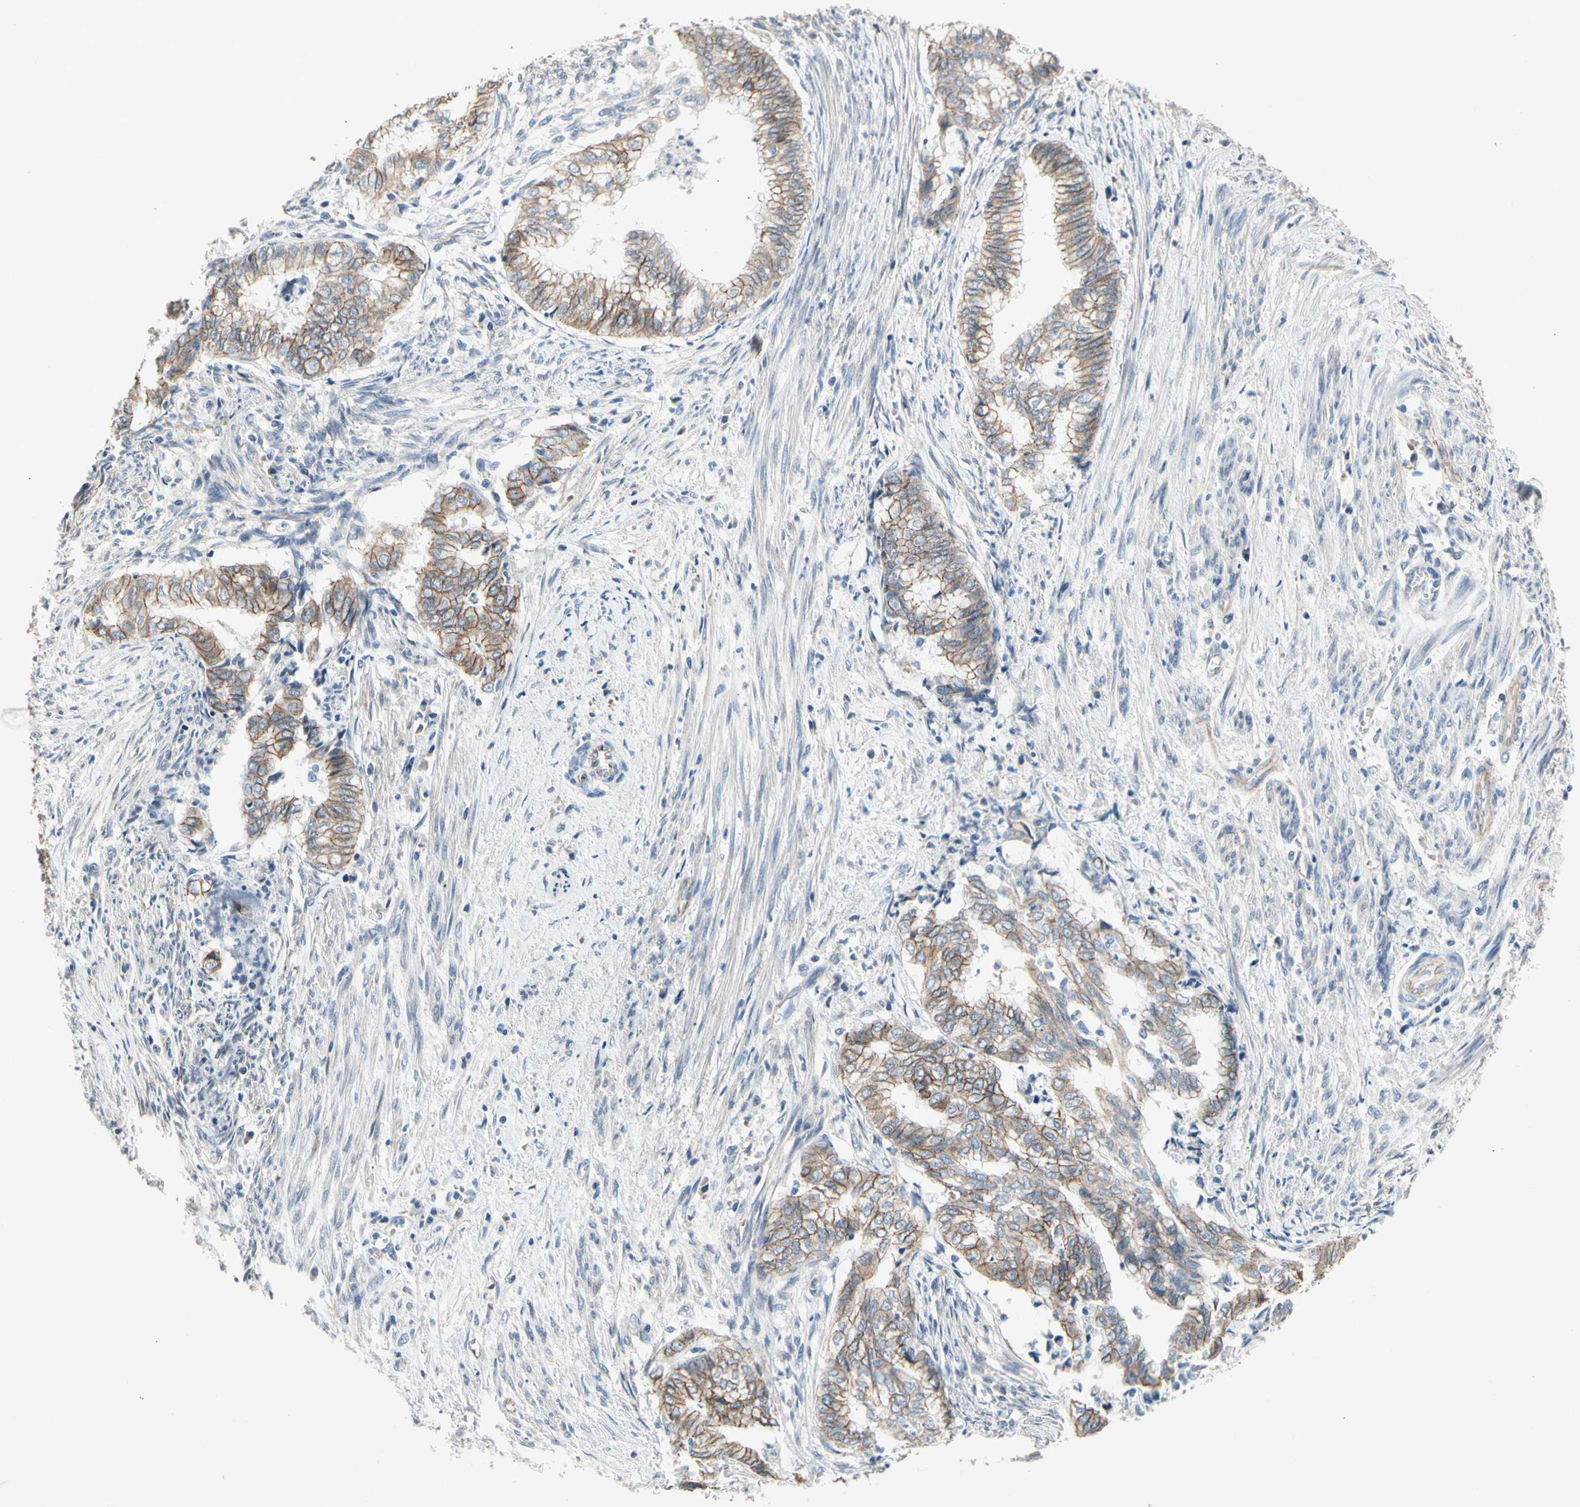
{"staining": {"intensity": "weak", "quantity": "25%-75%", "location": "cytoplasmic/membranous"}, "tissue": "endometrial cancer", "cell_type": "Tumor cells", "image_type": "cancer", "snomed": [{"axis": "morphology", "description": "Necrosis, NOS"}, {"axis": "morphology", "description": "Adenocarcinoma, NOS"}, {"axis": "topography", "description": "Endometrium"}], "caption": "Protein analysis of adenocarcinoma (endometrial) tissue shows weak cytoplasmic/membranous expression in approximately 25%-75% of tumor cells.", "gene": "LGR6", "patient": {"sex": "female", "age": 79}}